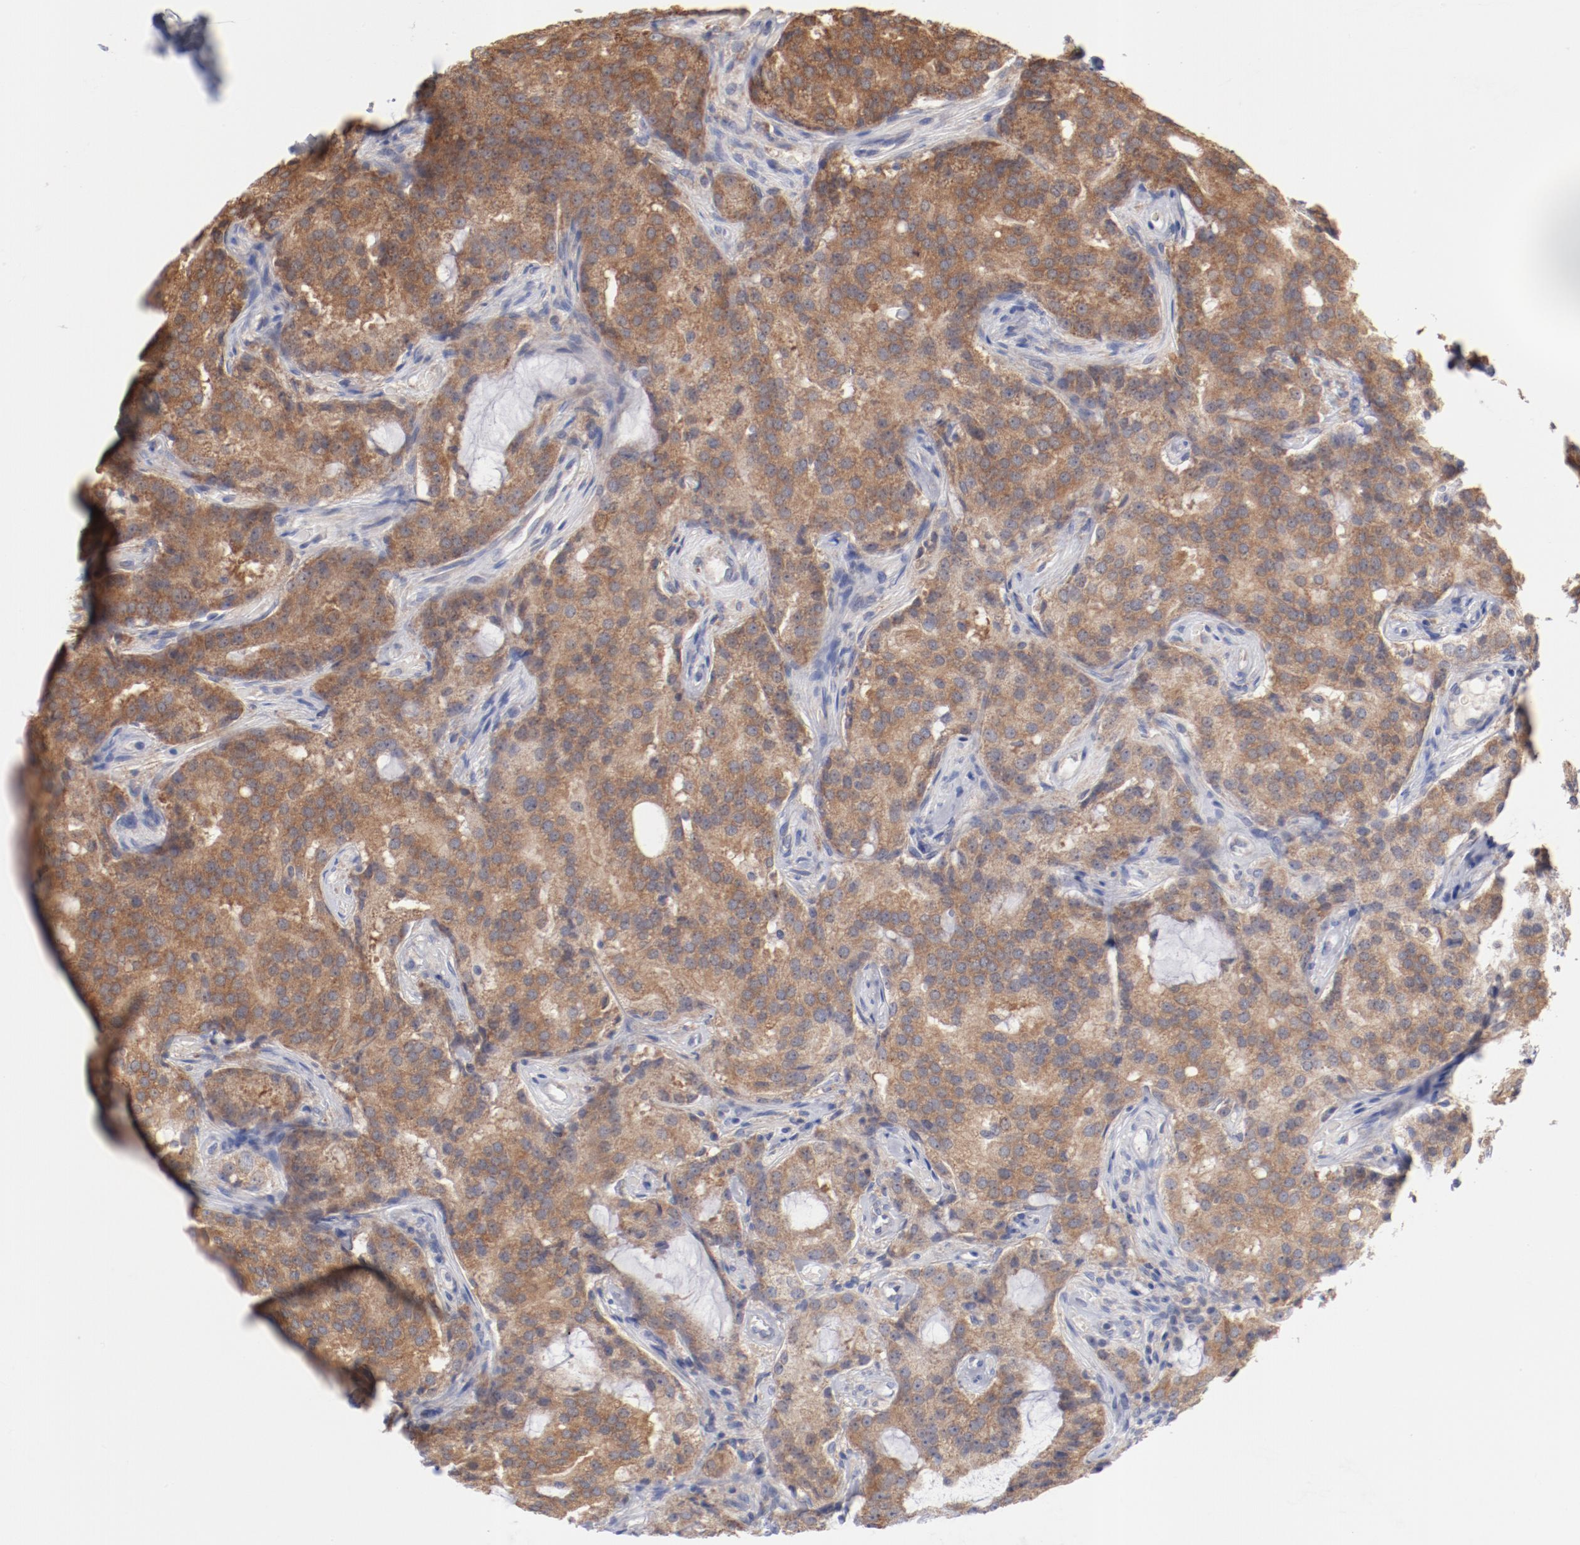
{"staining": {"intensity": "moderate", "quantity": ">75%", "location": "cytoplasmic/membranous"}, "tissue": "prostate cancer", "cell_type": "Tumor cells", "image_type": "cancer", "snomed": [{"axis": "morphology", "description": "Adenocarcinoma, High grade"}, {"axis": "topography", "description": "Prostate"}], "caption": "Prostate cancer stained for a protein (brown) shows moderate cytoplasmic/membranous positive expression in about >75% of tumor cells.", "gene": "PPFIBP2", "patient": {"sex": "male", "age": 72}}